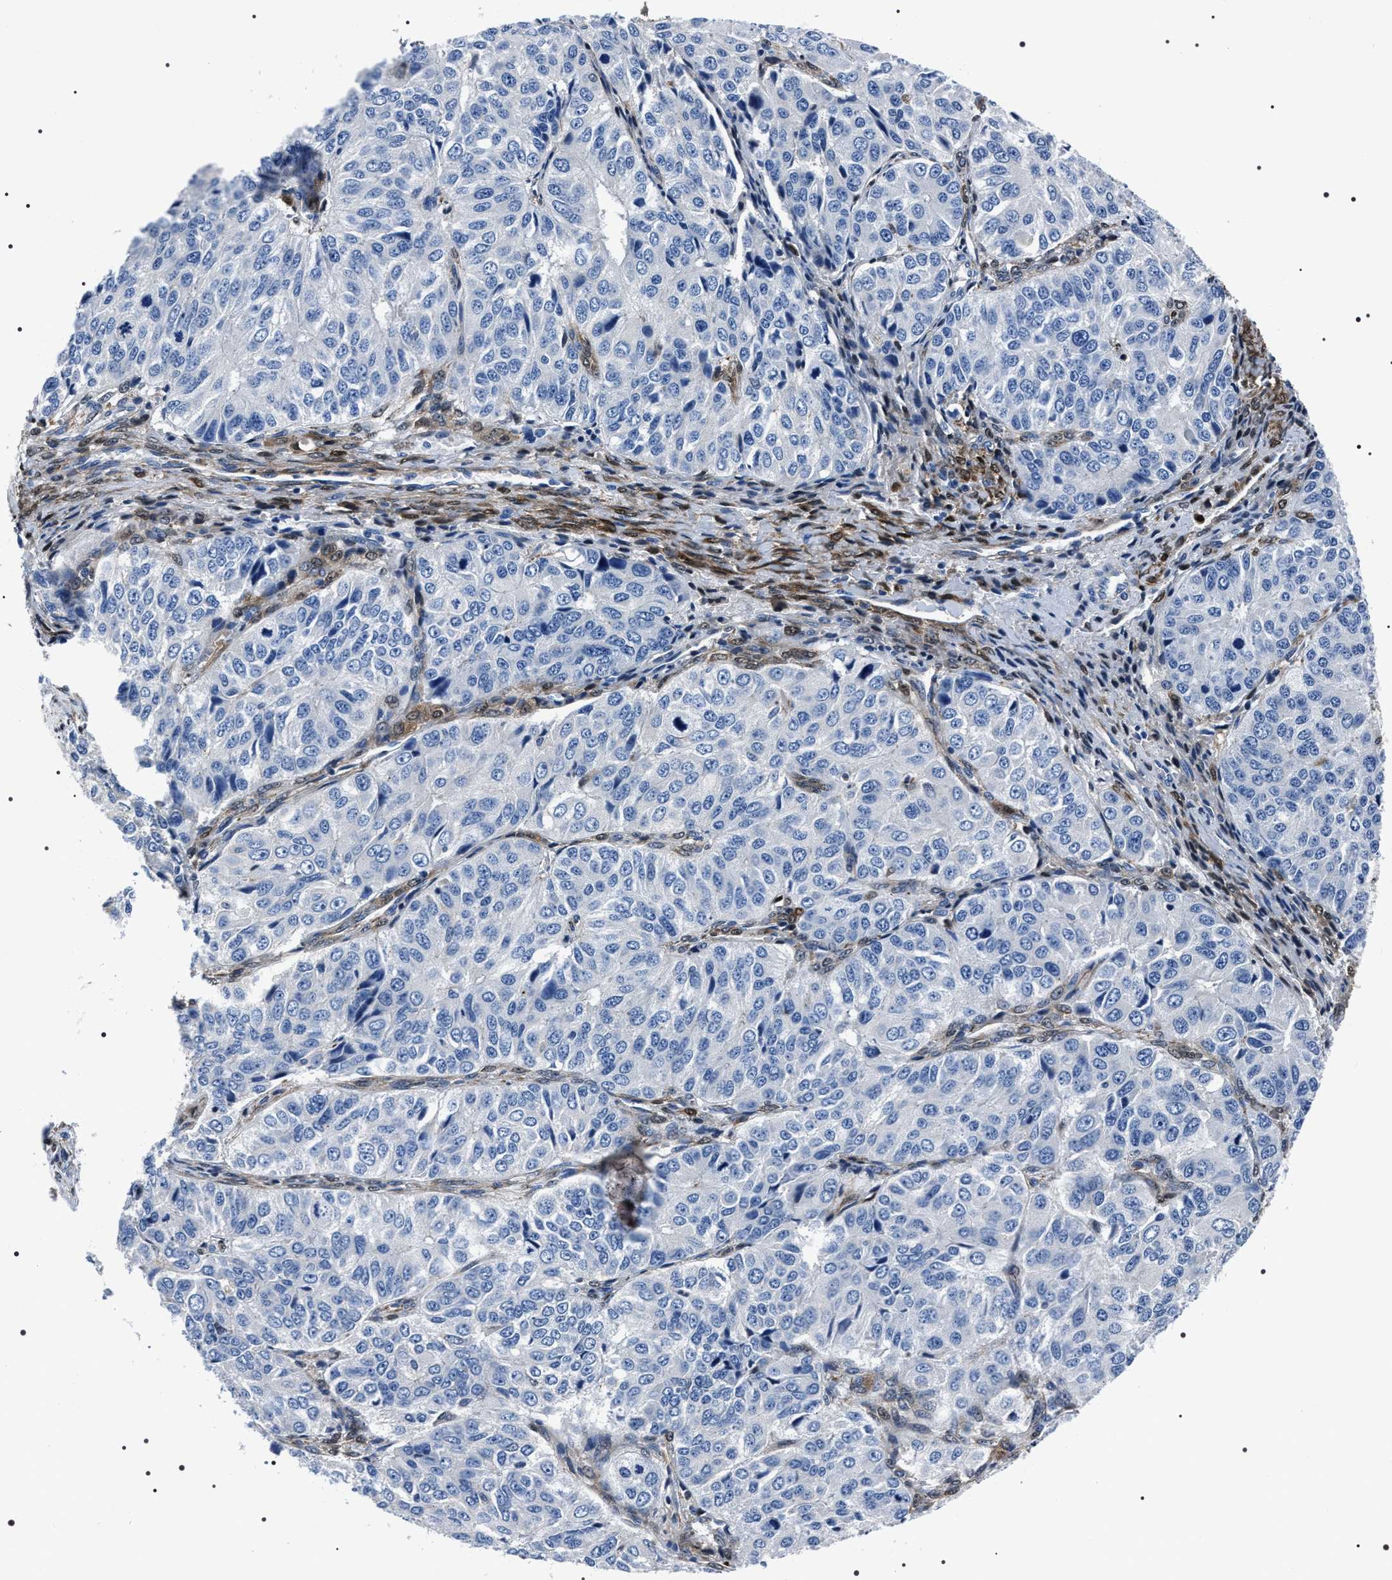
{"staining": {"intensity": "negative", "quantity": "none", "location": "none"}, "tissue": "ovarian cancer", "cell_type": "Tumor cells", "image_type": "cancer", "snomed": [{"axis": "morphology", "description": "Carcinoma, endometroid"}, {"axis": "topography", "description": "Ovary"}], "caption": "Tumor cells are negative for brown protein staining in ovarian endometroid carcinoma.", "gene": "BAG2", "patient": {"sex": "female", "age": 51}}